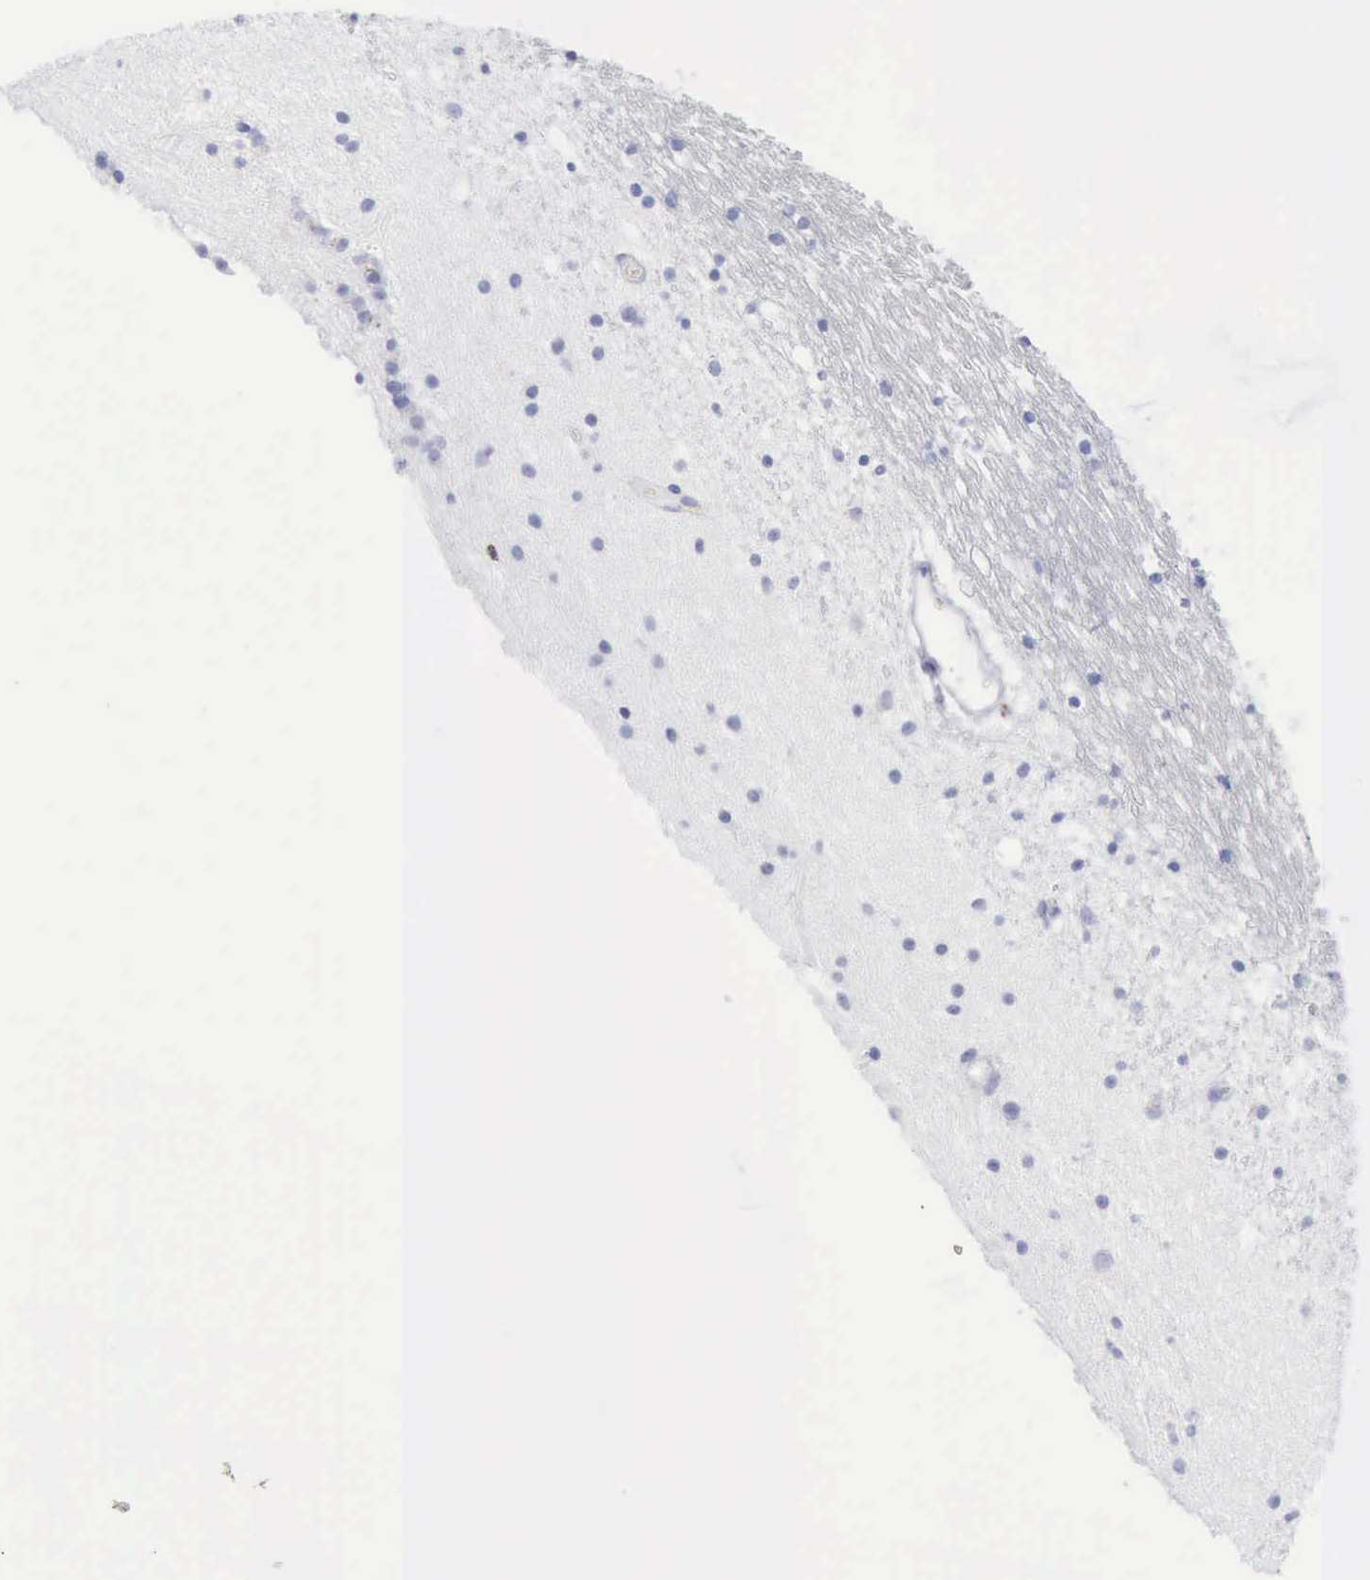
{"staining": {"intensity": "negative", "quantity": "none", "location": "none"}, "tissue": "caudate", "cell_type": "Glial cells", "image_type": "normal", "snomed": [{"axis": "morphology", "description": "Normal tissue, NOS"}, {"axis": "topography", "description": "Lateral ventricle wall"}], "caption": "Micrograph shows no protein positivity in glial cells of unremarkable caudate. Brightfield microscopy of immunohistochemistry (IHC) stained with DAB (brown) and hematoxylin (blue), captured at high magnification.", "gene": "GZMB", "patient": {"sex": "male", "age": 45}}